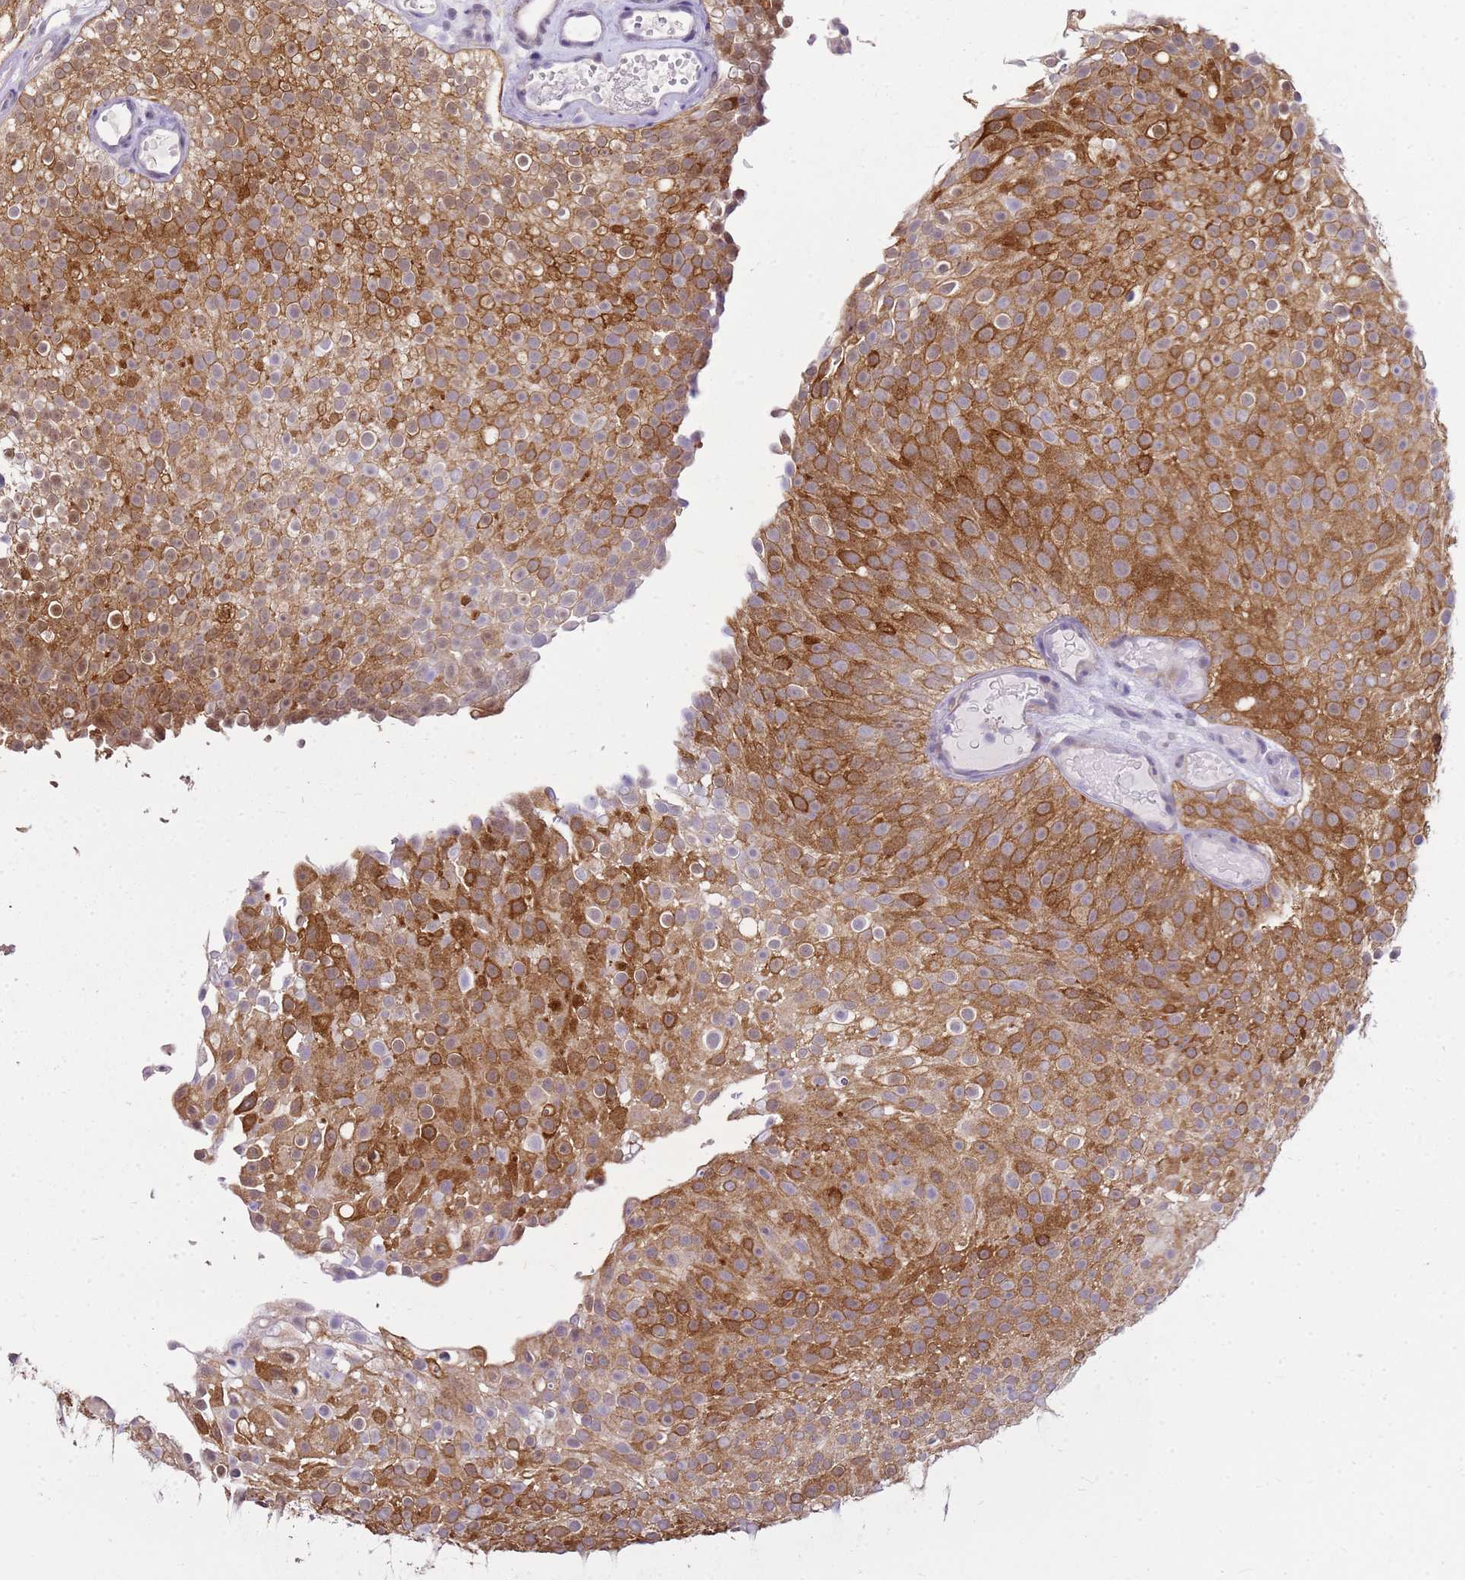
{"staining": {"intensity": "moderate", "quantity": ">75%", "location": "cytoplasmic/membranous"}, "tissue": "urothelial cancer", "cell_type": "Tumor cells", "image_type": "cancer", "snomed": [{"axis": "morphology", "description": "Urothelial carcinoma, Low grade"}, {"axis": "topography", "description": "Urinary bladder"}], "caption": "Human low-grade urothelial carcinoma stained with a protein marker reveals moderate staining in tumor cells.", "gene": "HSPB1", "patient": {"sex": "male", "age": 78}}